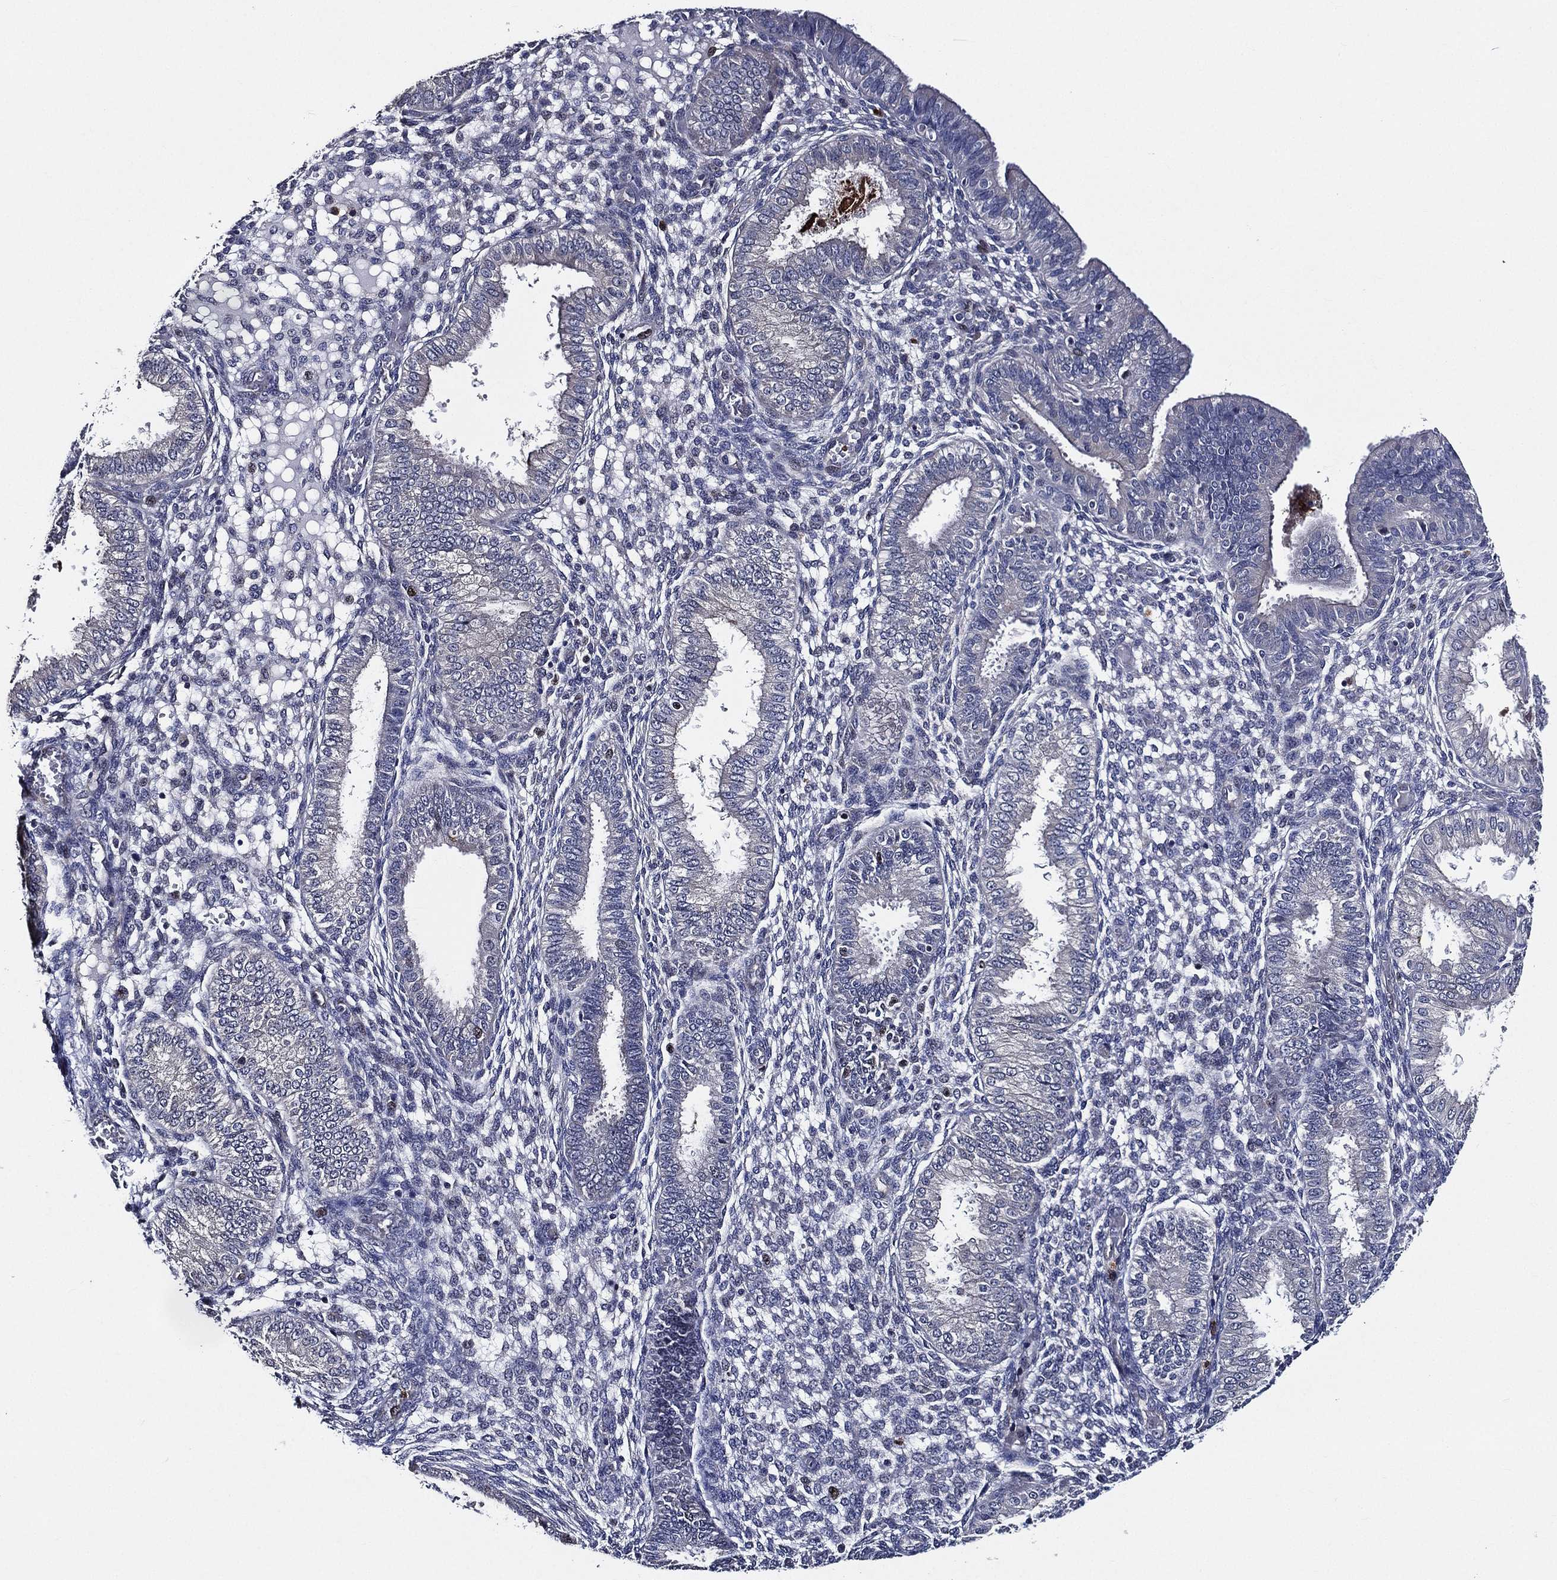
{"staining": {"intensity": "negative", "quantity": "none", "location": "none"}, "tissue": "endometrium", "cell_type": "Cells in endometrial stroma", "image_type": "normal", "snomed": [{"axis": "morphology", "description": "Normal tissue, NOS"}, {"axis": "topography", "description": "Endometrium"}], "caption": "Immunohistochemistry of normal endometrium displays no positivity in cells in endometrial stroma. Nuclei are stained in blue.", "gene": "KIF20B", "patient": {"sex": "female", "age": 43}}